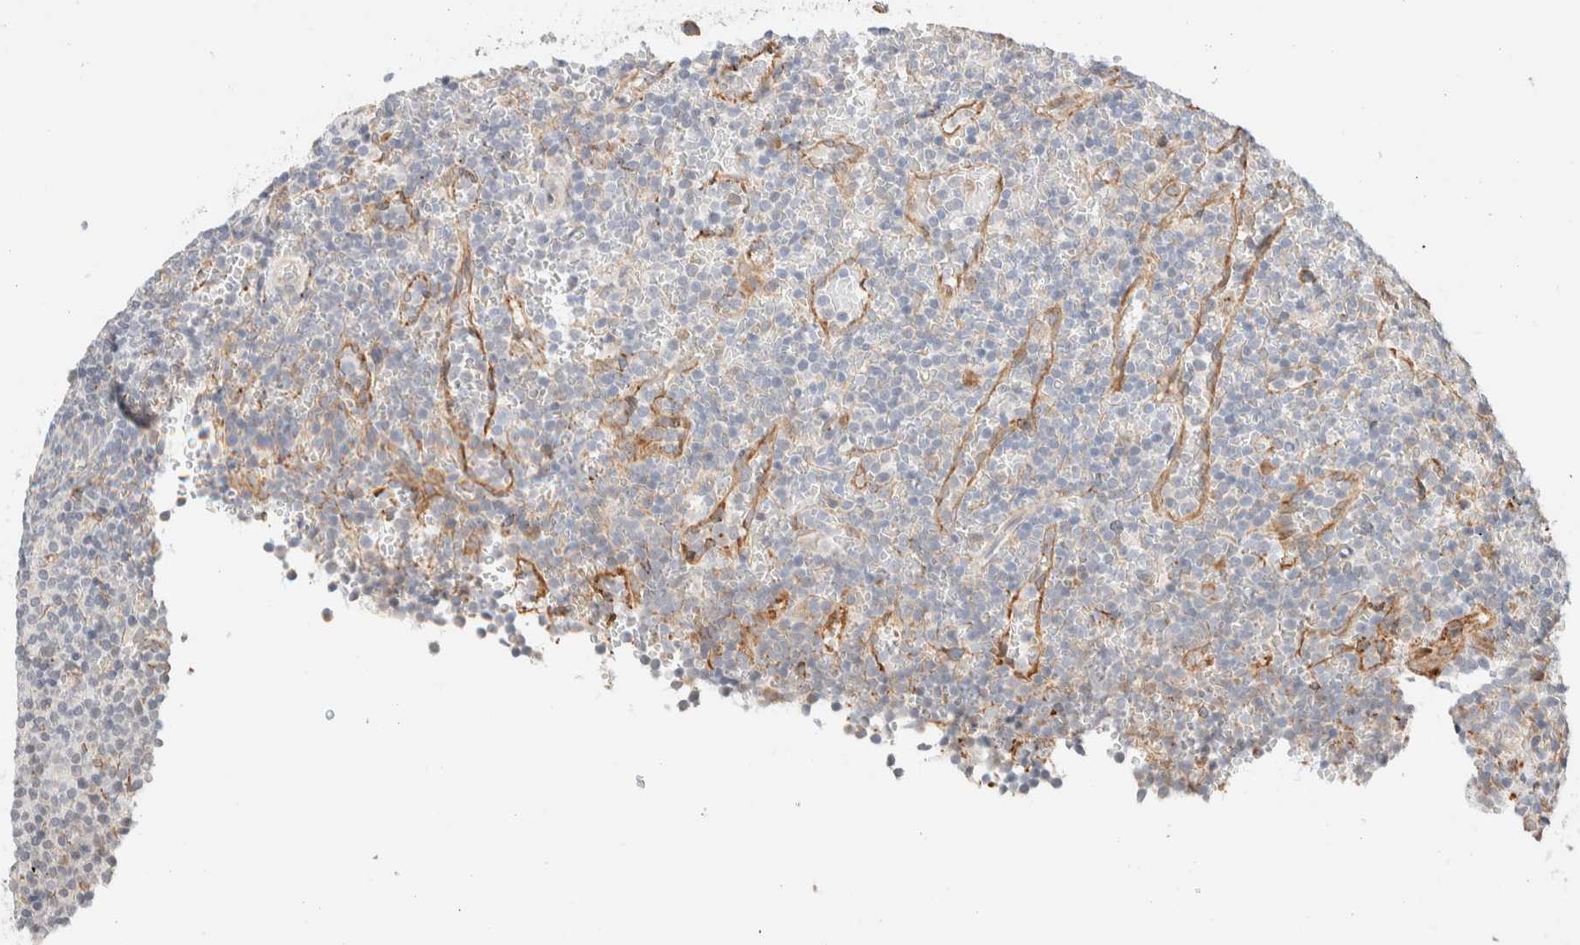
{"staining": {"intensity": "negative", "quantity": "none", "location": "none"}, "tissue": "lymphoma", "cell_type": "Tumor cells", "image_type": "cancer", "snomed": [{"axis": "morphology", "description": "Malignant lymphoma, non-Hodgkin's type, Low grade"}, {"axis": "topography", "description": "Spleen"}], "caption": "Immunohistochemistry histopathology image of neoplastic tissue: human lymphoma stained with DAB (3,3'-diaminobenzidine) displays no significant protein positivity in tumor cells.", "gene": "INTS1", "patient": {"sex": "female", "age": 77}}